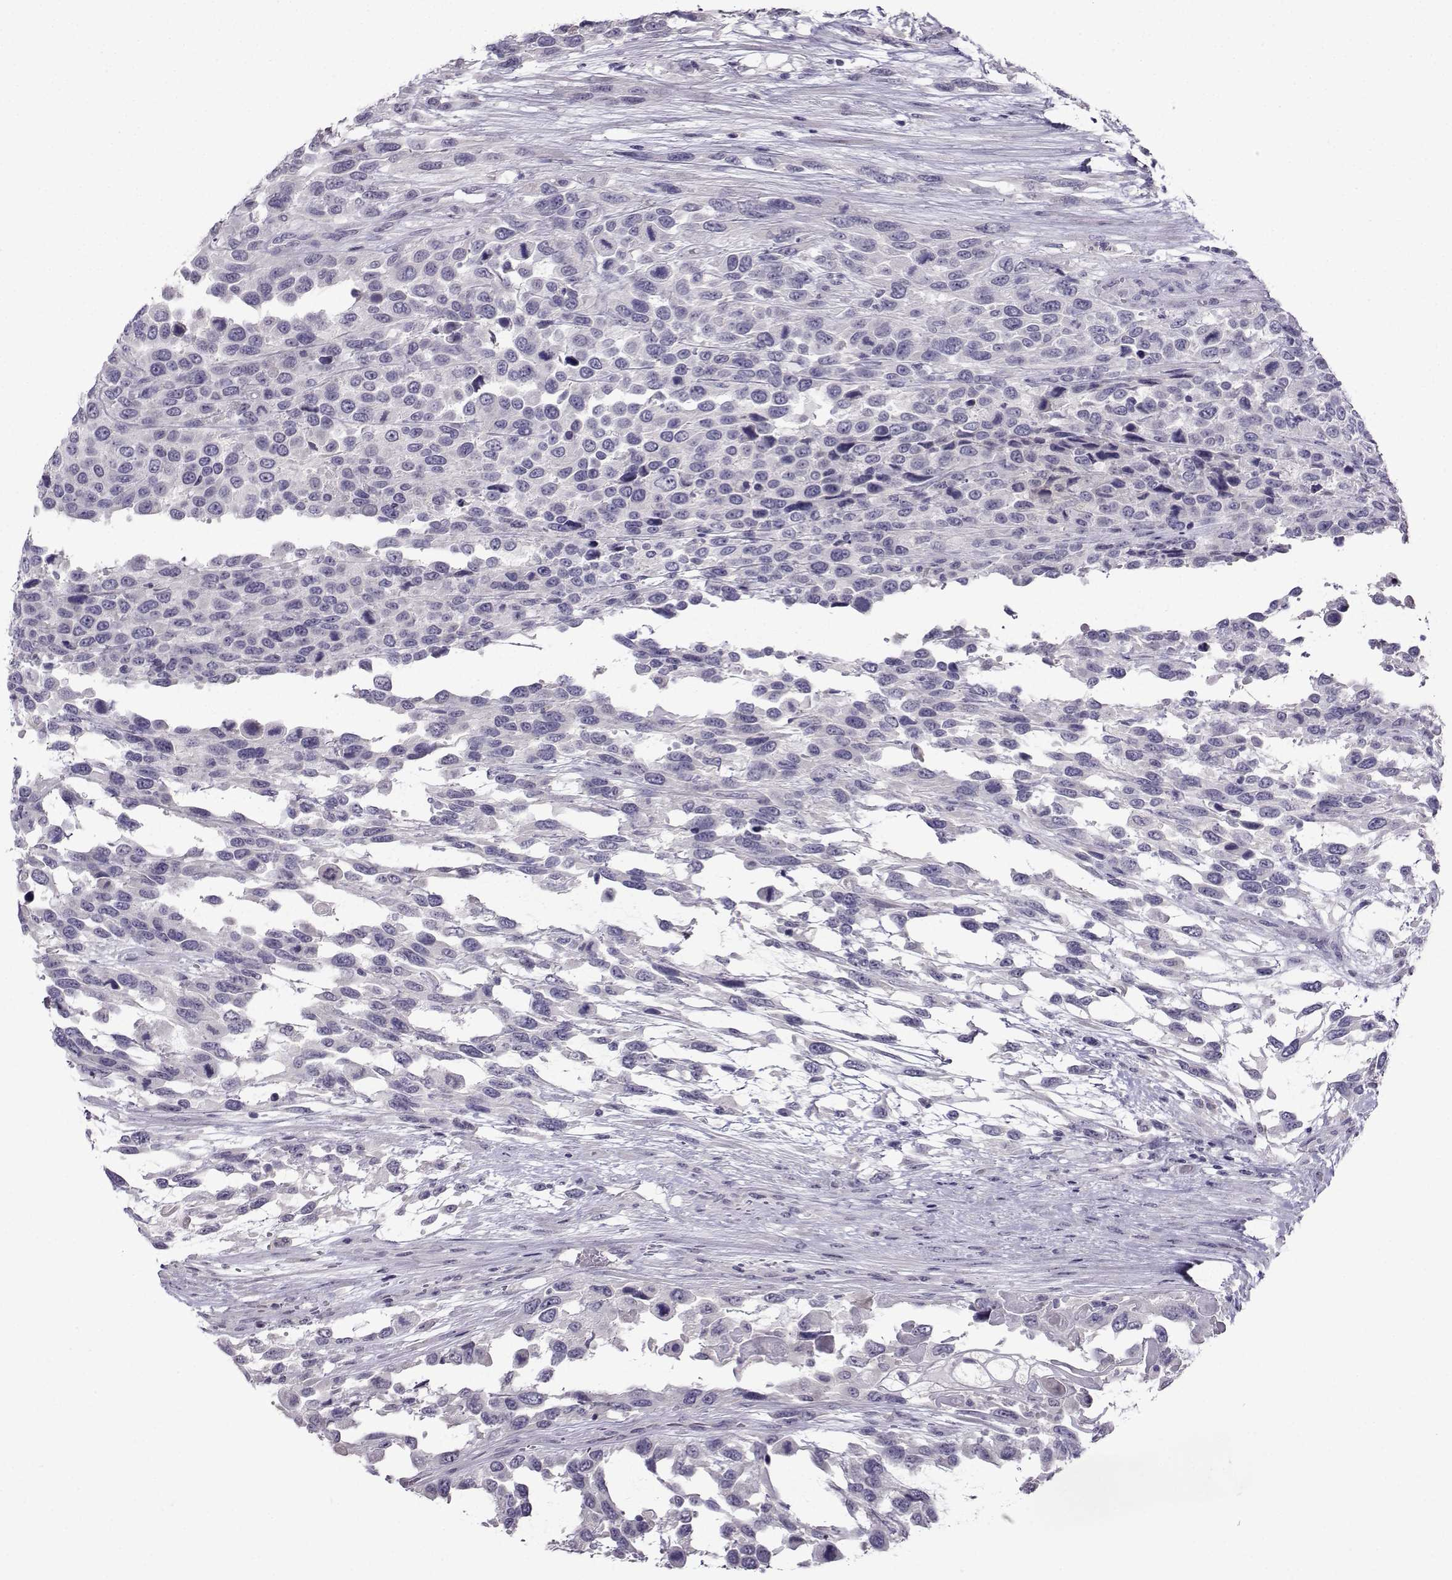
{"staining": {"intensity": "negative", "quantity": "none", "location": "none"}, "tissue": "urothelial cancer", "cell_type": "Tumor cells", "image_type": "cancer", "snomed": [{"axis": "morphology", "description": "Urothelial carcinoma, High grade"}, {"axis": "topography", "description": "Urinary bladder"}], "caption": "Human urothelial cancer stained for a protein using immunohistochemistry shows no staining in tumor cells.", "gene": "CRYBB1", "patient": {"sex": "female", "age": 70}}